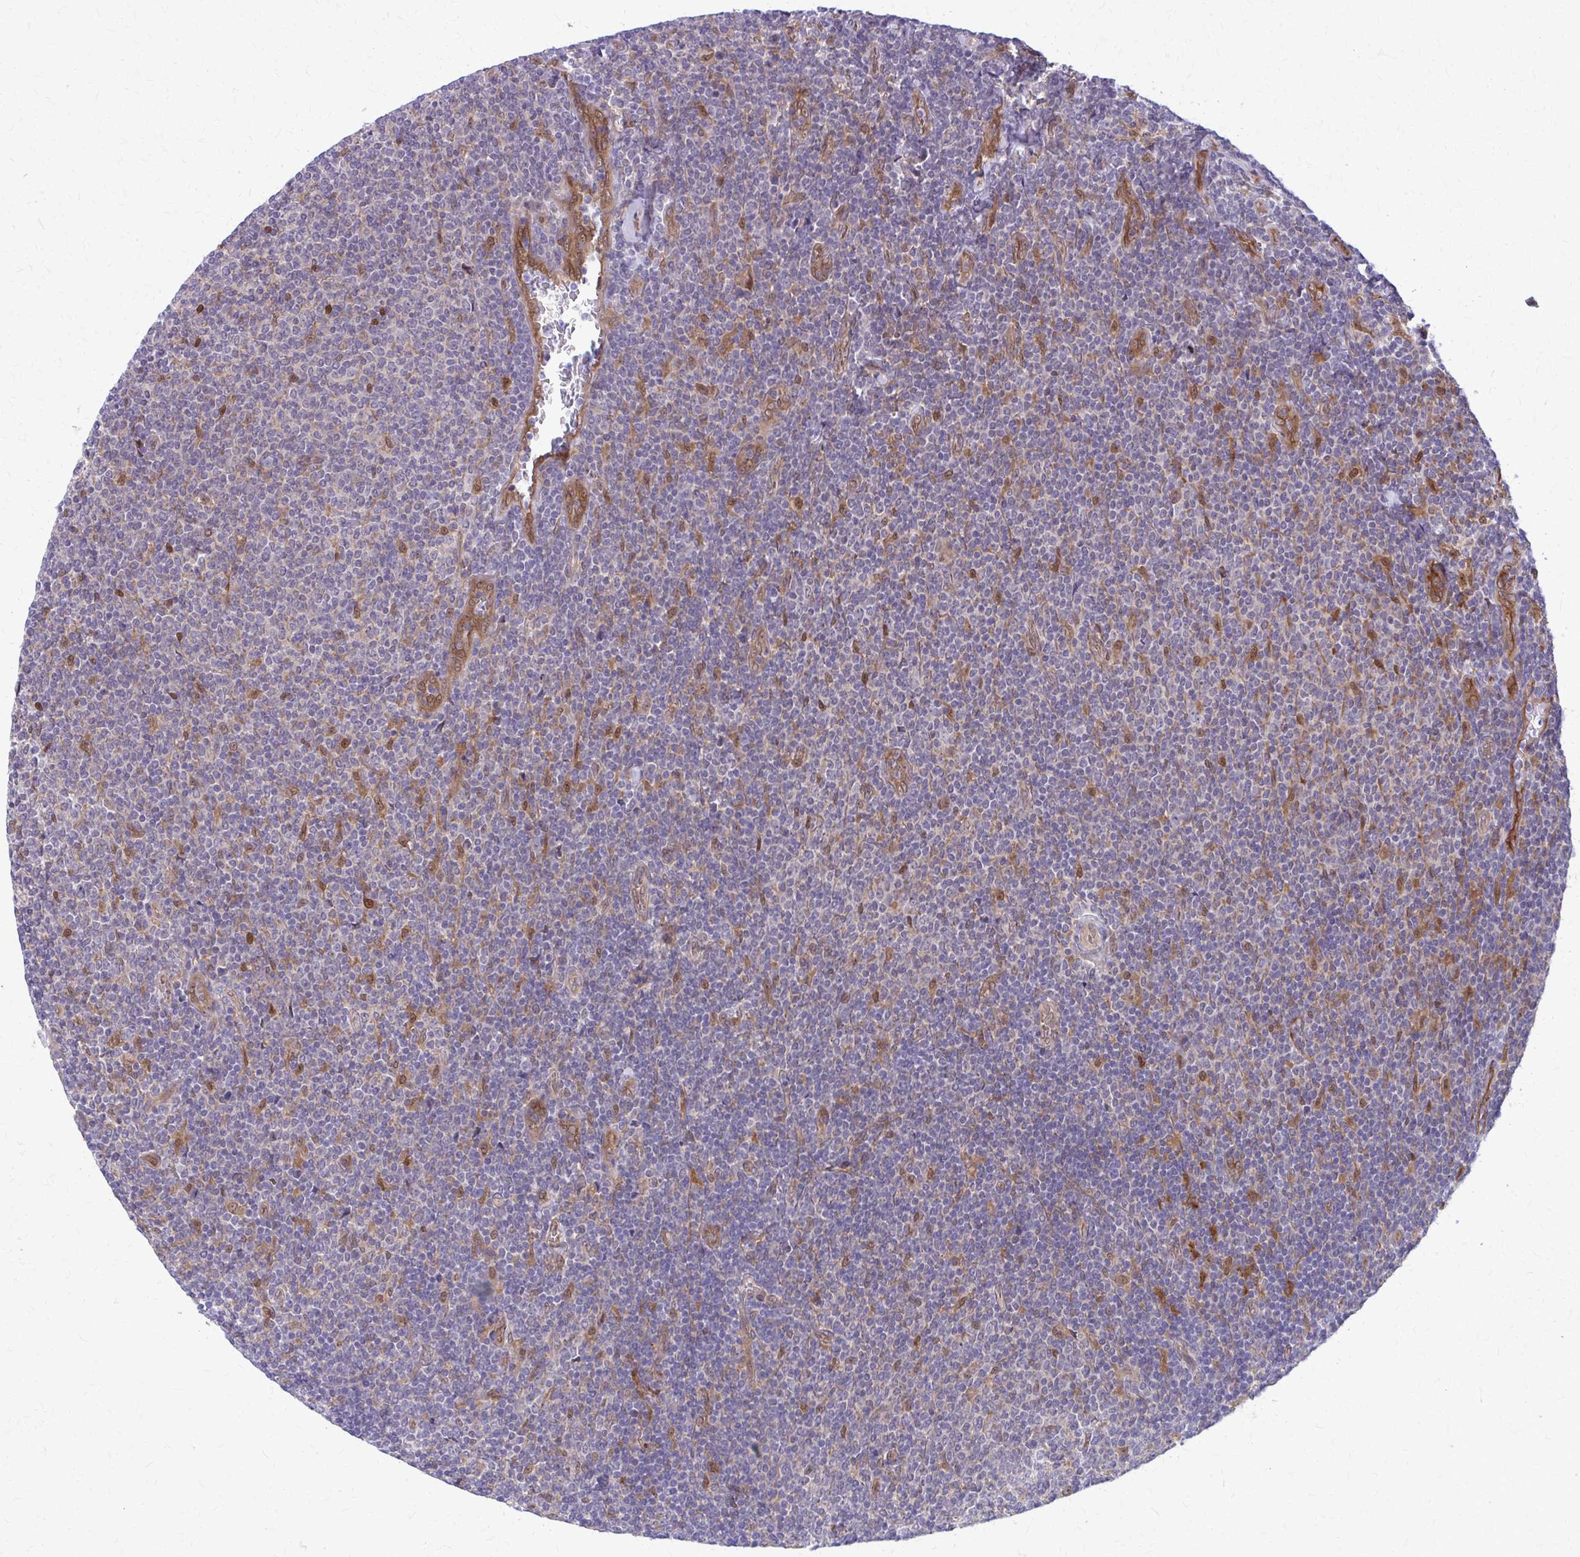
{"staining": {"intensity": "negative", "quantity": "none", "location": "none"}, "tissue": "lymphoma", "cell_type": "Tumor cells", "image_type": "cancer", "snomed": [{"axis": "morphology", "description": "Malignant lymphoma, non-Hodgkin's type, Low grade"}, {"axis": "topography", "description": "Lymph node"}], "caption": "There is no significant expression in tumor cells of lymphoma.", "gene": "CLIC2", "patient": {"sex": "male", "age": 52}}